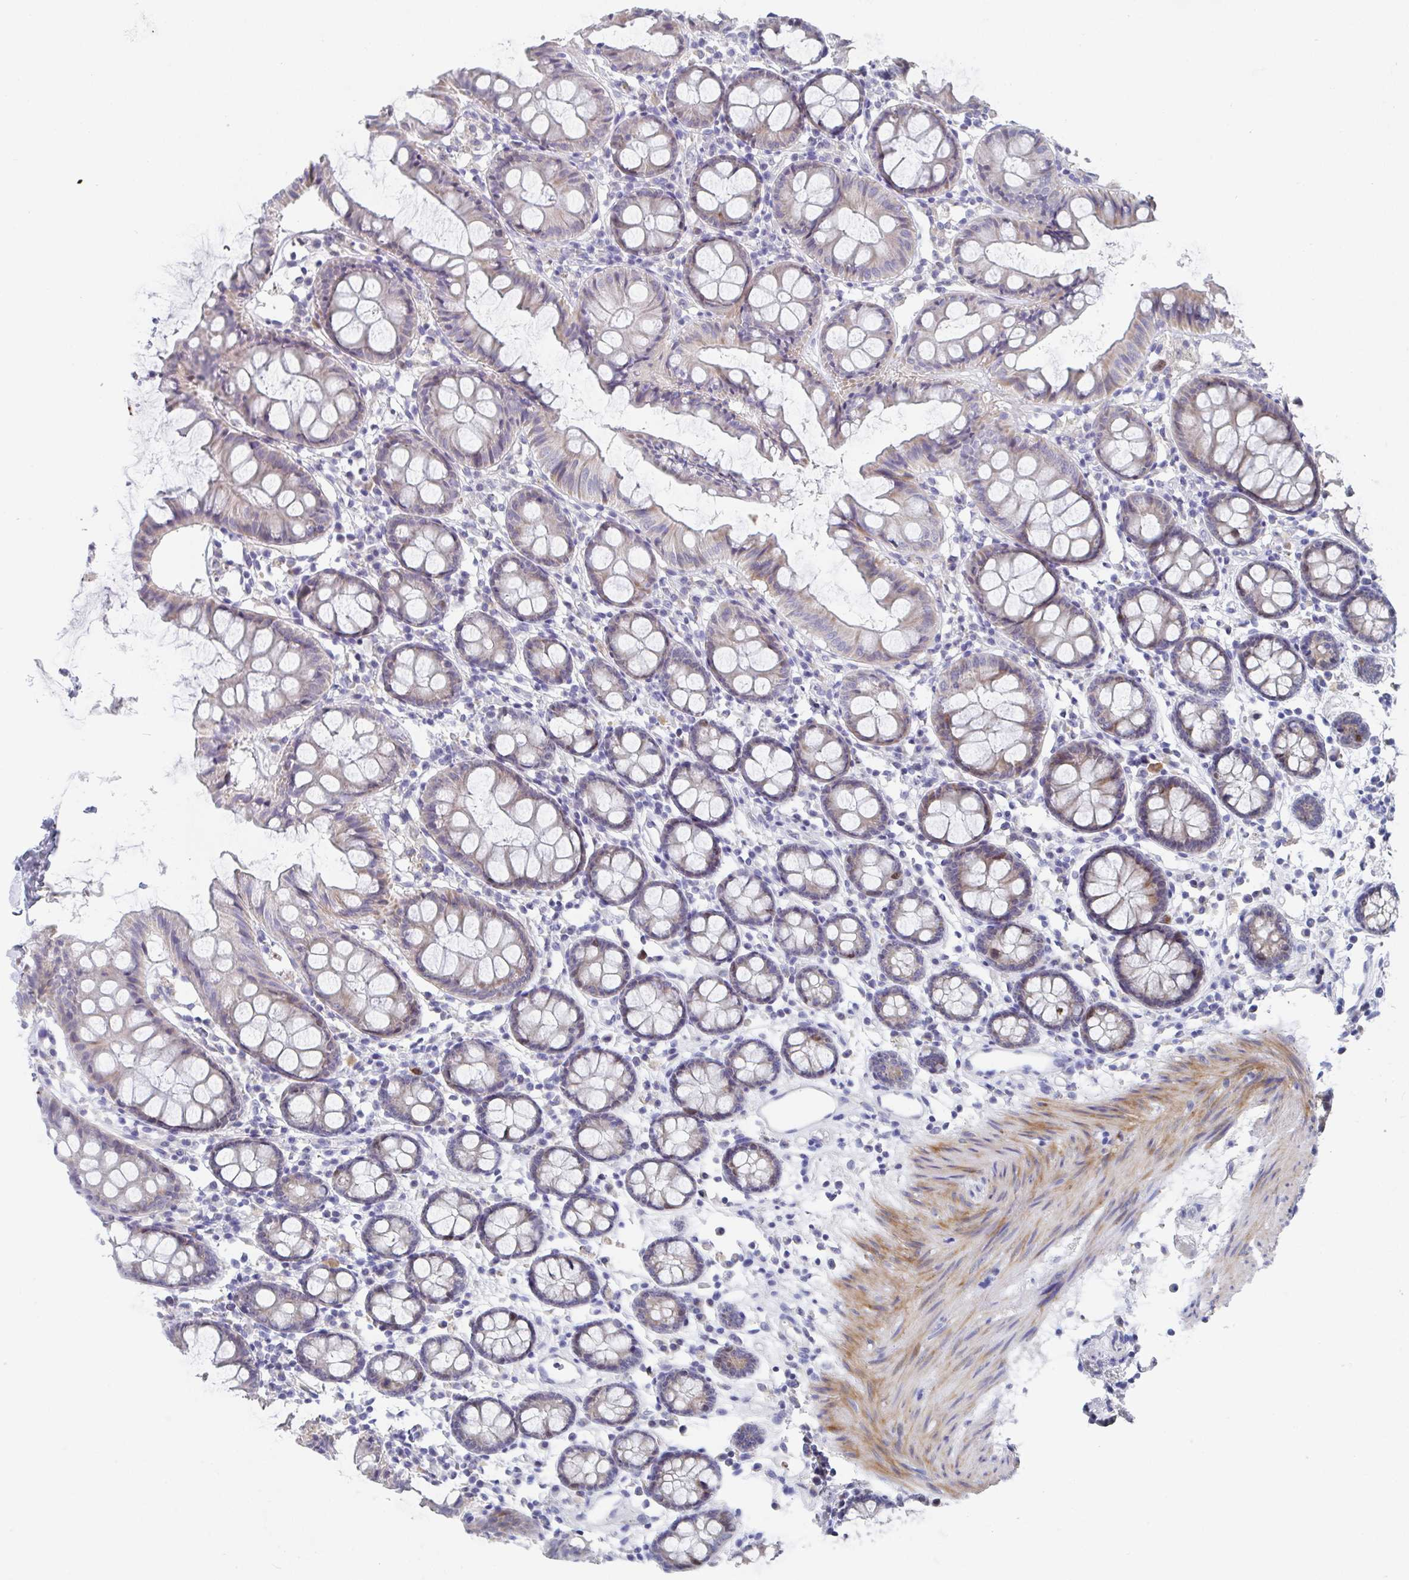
{"staining": {"intensity": "weak", "quantity": "25%-75%", "location": "cytoplasmic/membranous,nuclear"}, "tissue": "colon", "cell_type": "Glandular cells", "image_type": "normal", "snomed": [{"axis": "morphology", "description": "Normal tissue, NOS"}, {"axis": "topography", "description": "Colon"}], "caption": "A brown stain labels weak cytoplasmic/membranous,nuclear staining of a protein in glandular cells of benign human colon. (brown staining indicates protein expression, while blue staining denotes nuclei).", "gene": "ATP5F1C", "patient": {"sex": "female", "age": 84}}